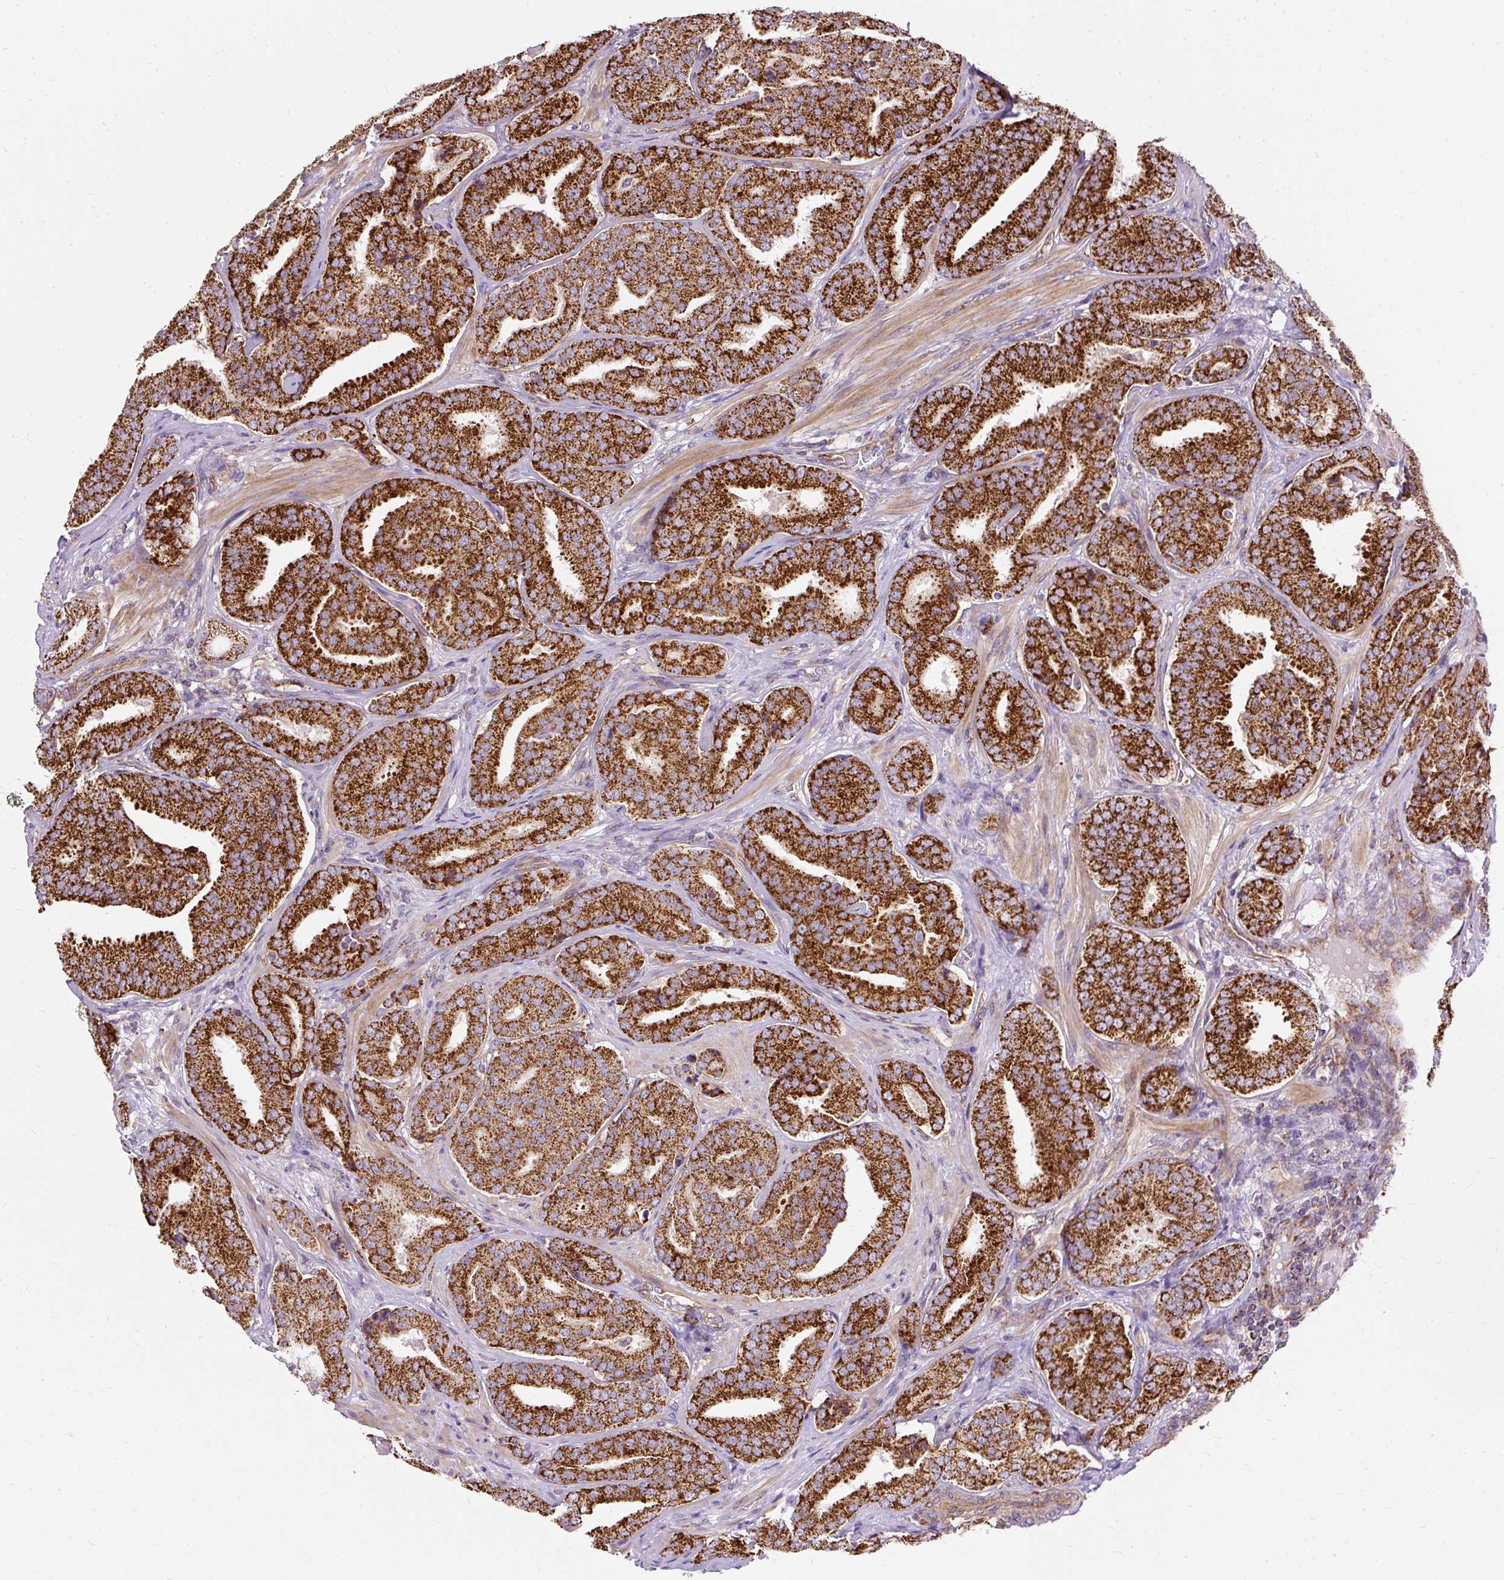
{"staining": {"intensity": "strong", "quantity": ">75%", "location": "cytoplasmic/membranous"}, "tissue": "prostate cancer", "cell_type": "Tumor cells", "image_type": "cancer", "snomed": [{"axis": "morphology", "description": "Adenocarcinoma, High grade"}, {"axis": "topography", "description": "Prostate"}], "caption": "Human high-grade adenocarcinoma (prostate) stained with a protein marker reveals strong staining in tumor cells.", "gene": "CEP290", "patient": {"sex": "male", "age": 63}}